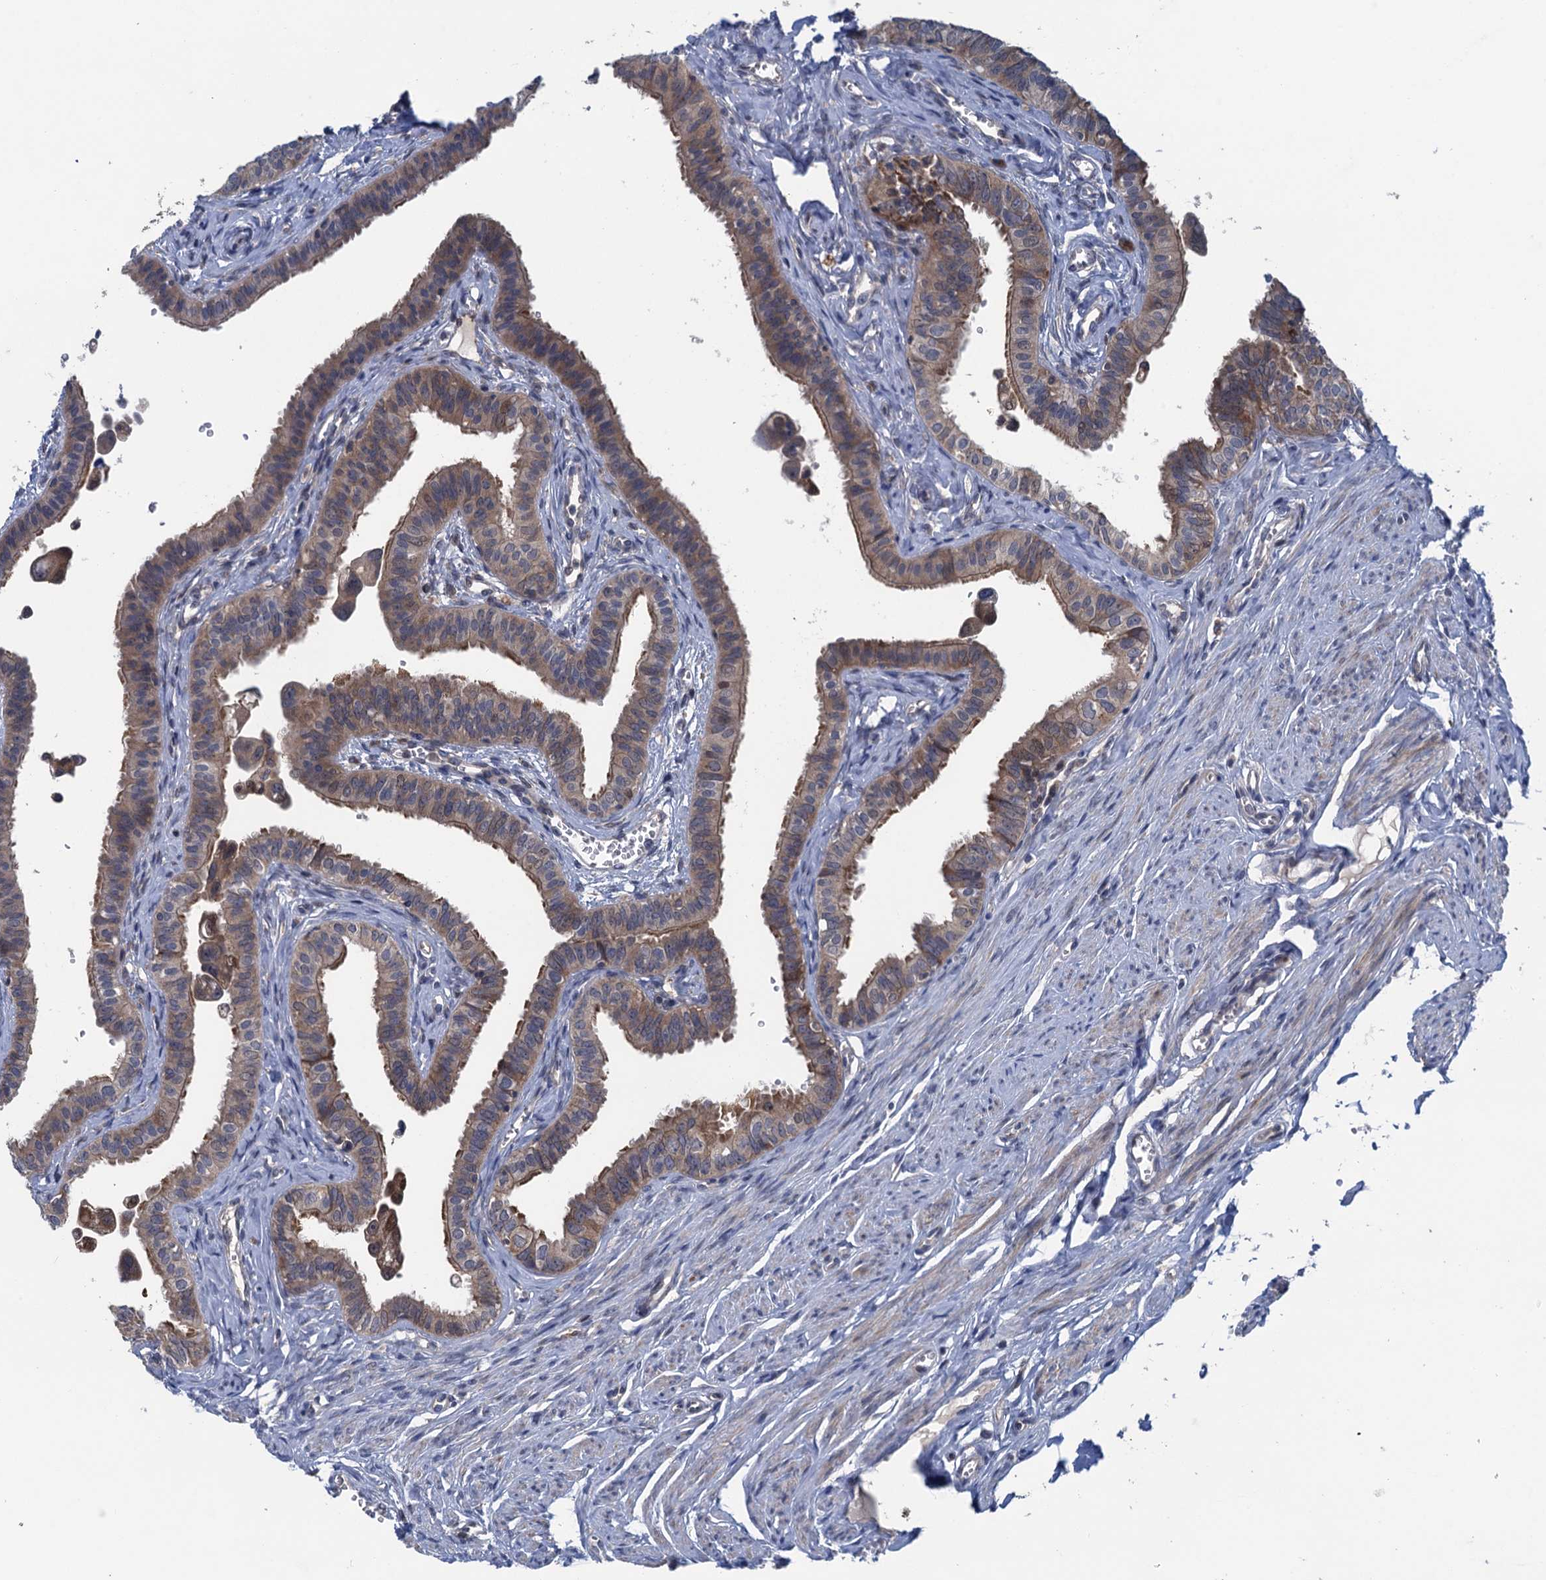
{"staining": {"intensity": "moderate", "quantity": ">75%", "location": "cytoplasmic/membranous"}, "tissue": "fallopian tube", "cell_type": "Glandular cells", "image_type": "normal", "snomed": [{"axis": "morphology", "description": "Normal tissue, NOS"}, {"axis": "morphology", "description": "Carcinoma, NOS"}, {"axis": "topography", "description": "Fallopian tube"}, {"axis": "topography", "description": "Ovary"}], "caption": "Brown immunohistochemical staining in unremarkable fallopian tube reveals moderate cytoplasmic/membranous staining in about >75% of glandular cells. (DAB IHC, brown staining for protein, blue staining for nuclei).", "gene": "CNTN5", "patient": {"sex": "female", "age": 59}}